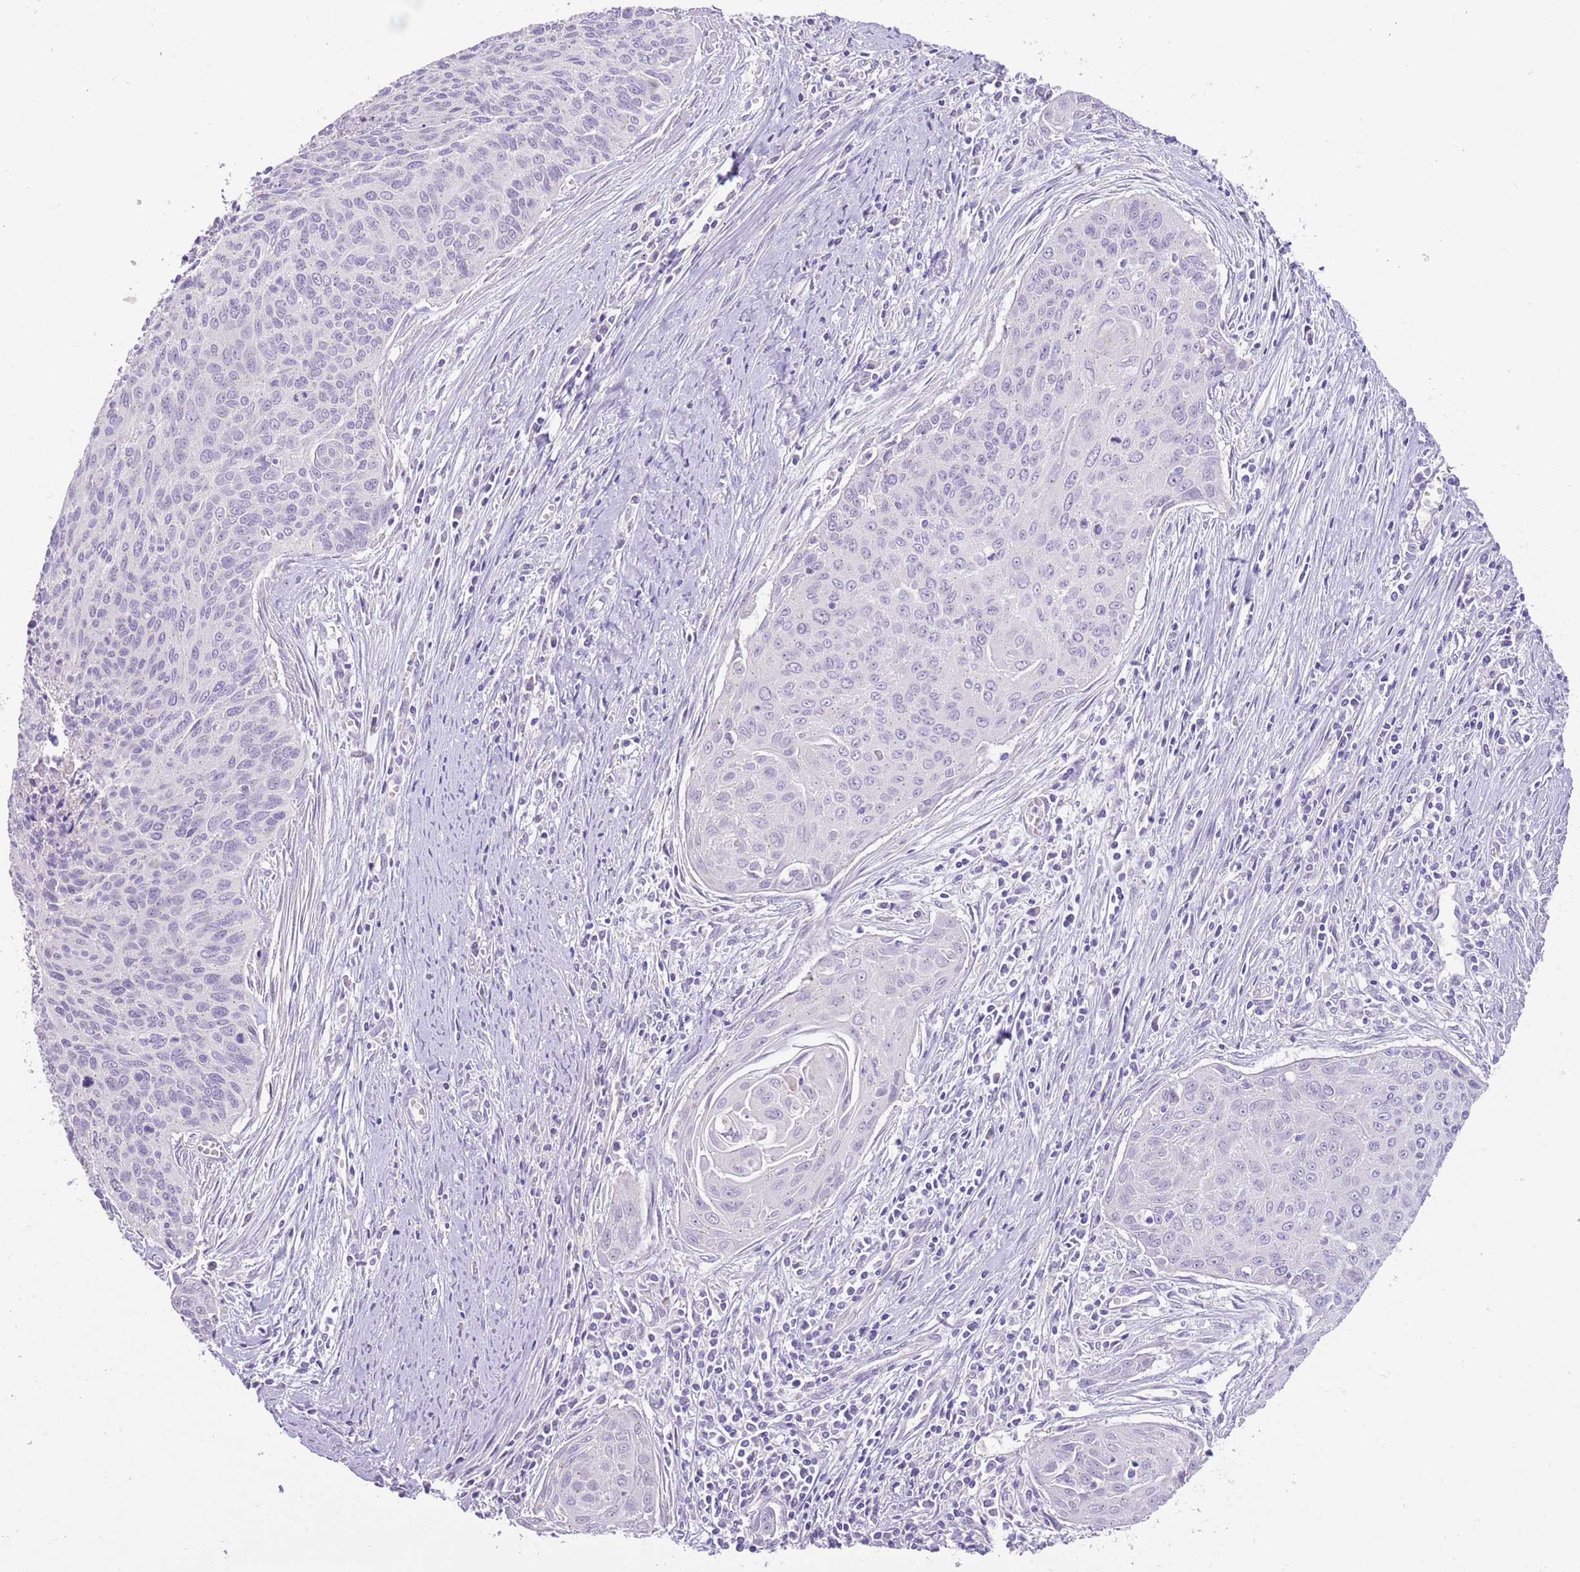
{"staining": {"intensity": "negative", "quantity": "none", "location": "none"}, "tissue": "cervical cancer", "cell_type": "Tumor cells", "image_type": "cancer", "snomed": [{"axis": "morphology", "description": "Squamous cell carcinoma, NOS"}, {"axis": "topography", "description": "Cervix"}], "caption": "Tumor cells show no significant protein expression in cervical cancer.", "gene": "SFTPA1", "patient": {"sex": "female", "age": 55}}